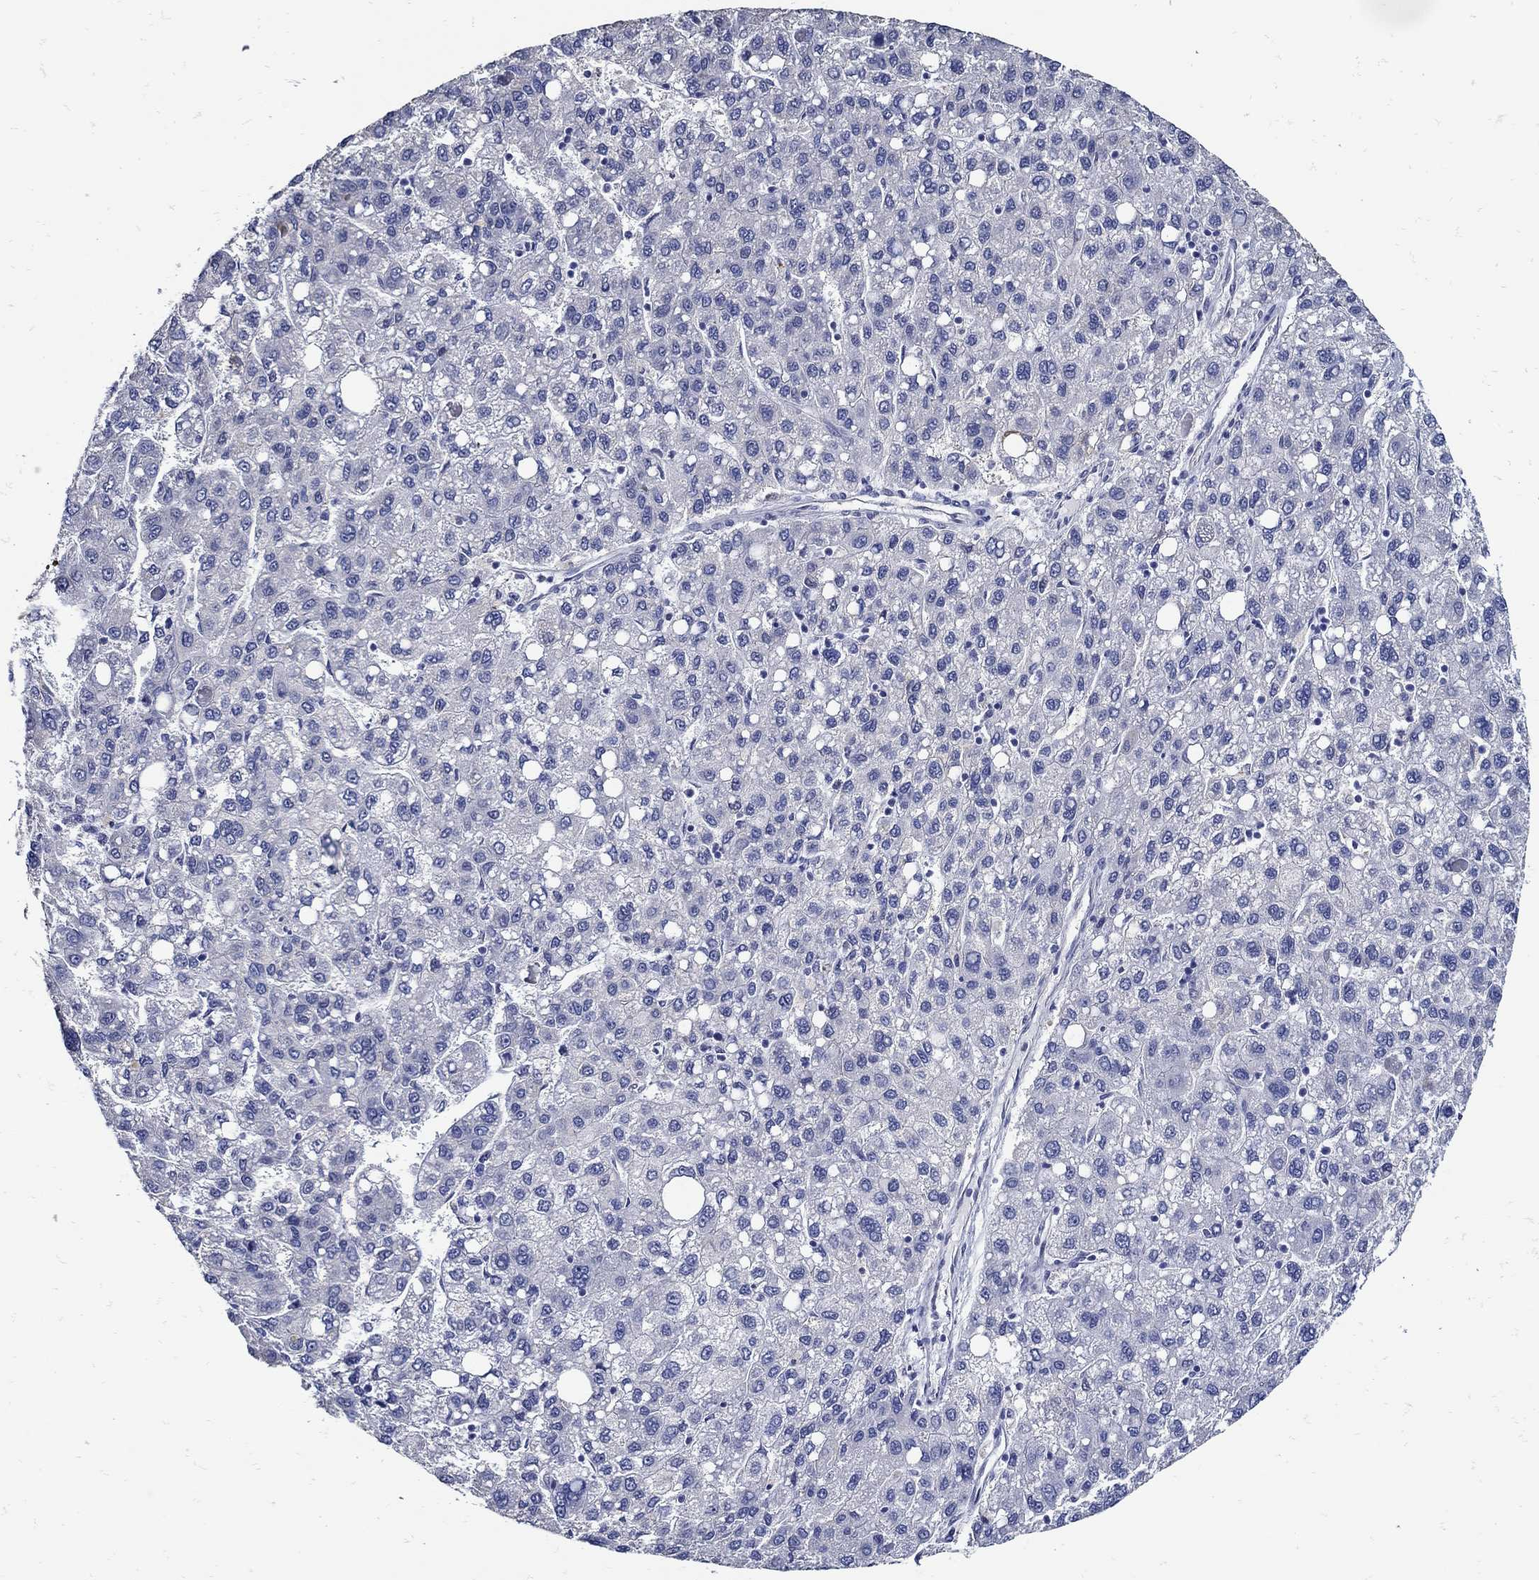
{"staining": {"intensity": "negative", "quantity": "none", "location": "none"}, "tissue": "liver cancer", "cell_type": "Tumor cells", "image_type": "cancer", "snomed": [{"axis": "morphology", "description": "Carcinoma, Hepatocellular, NOS"}, {"axis": "topography", "description": "Liver"}], "caption": "Histopathology image shows no significant protein staining in tumor cells of liver cancer.", "gene": "KCNN3", "patient": {"sex": "female", "age": 82}}